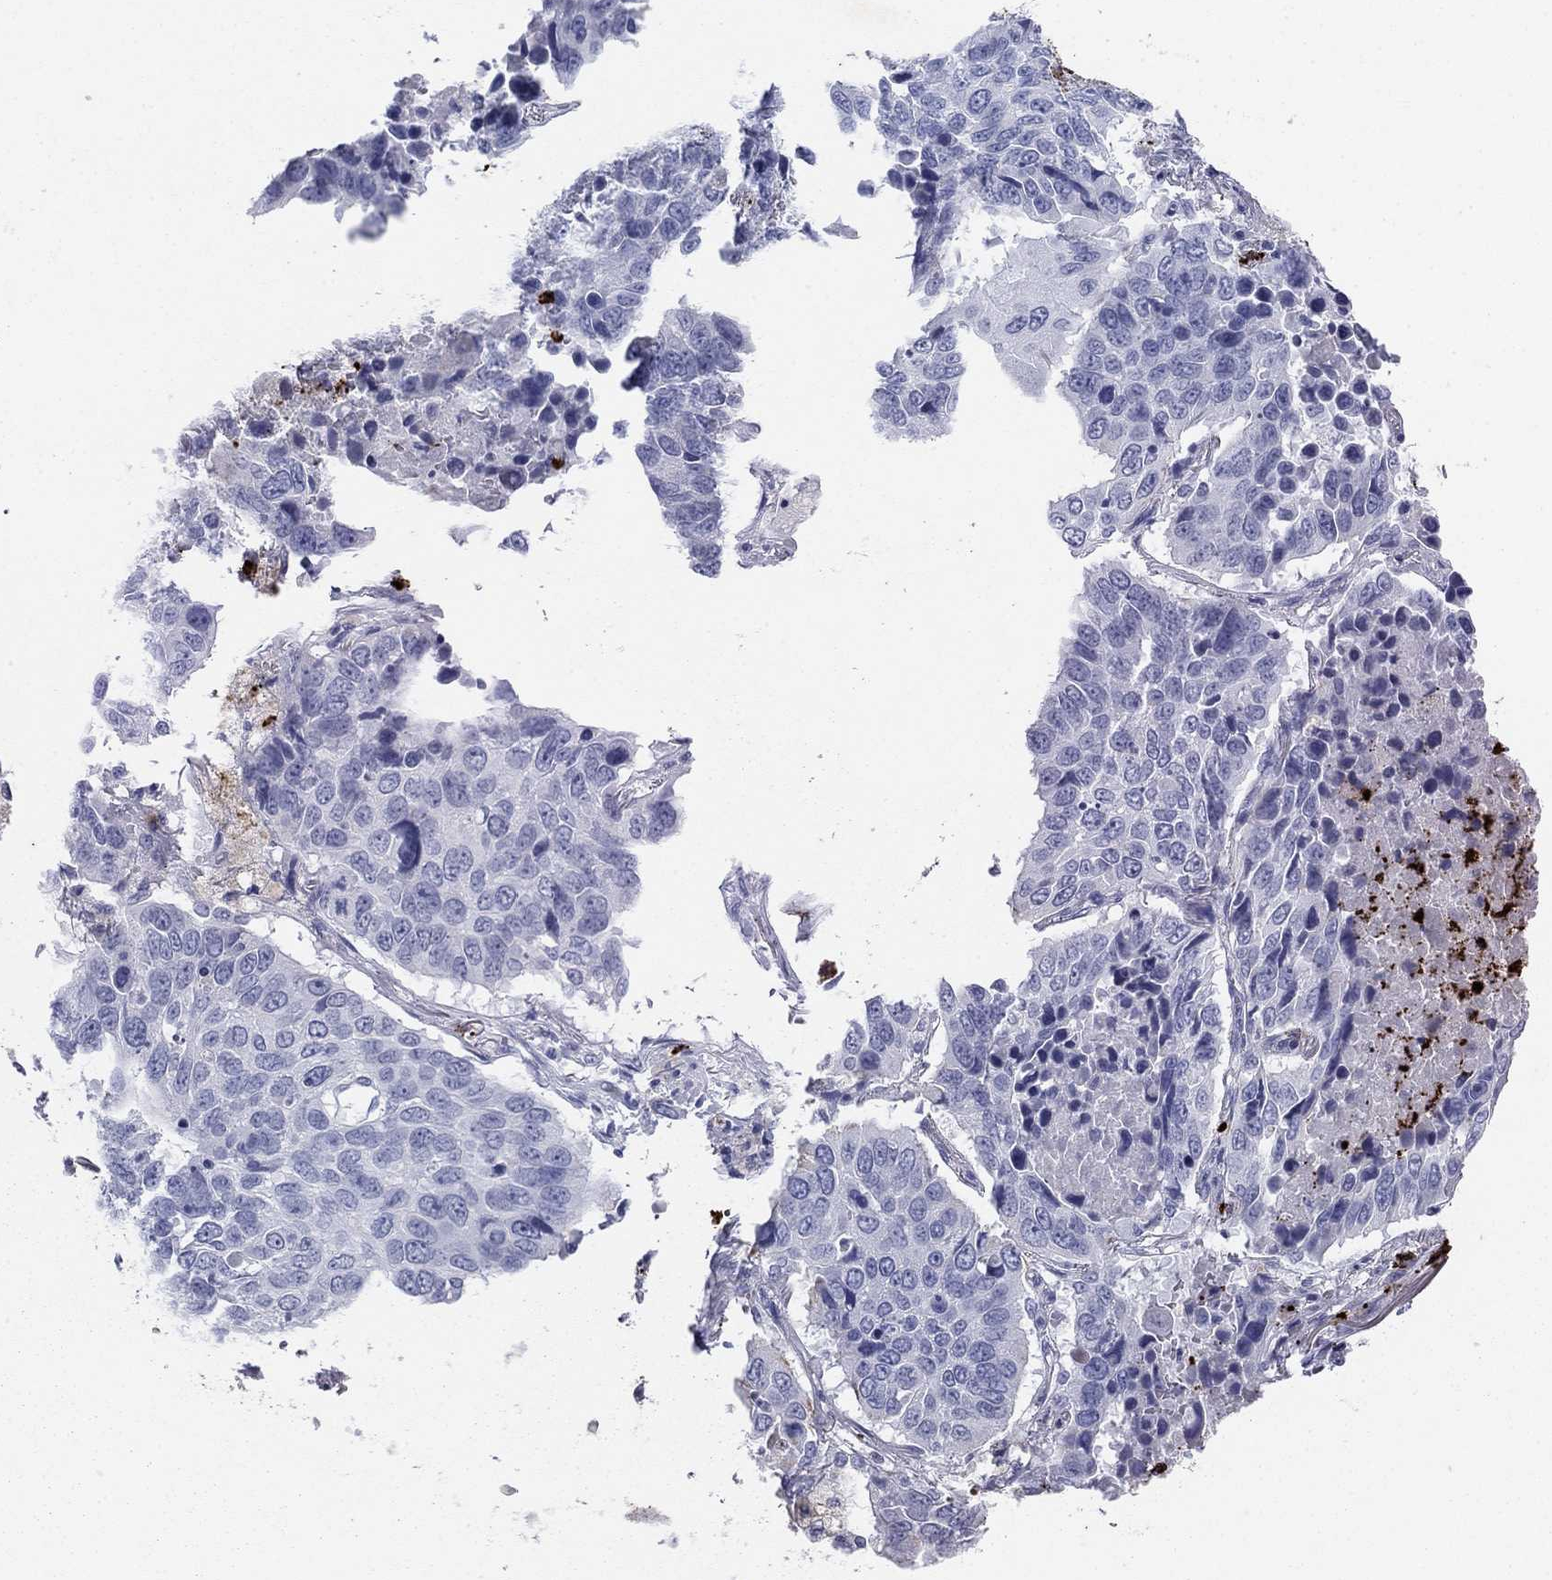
{"staining": {"intensity": "negative", "quantity": "none", "location": "none"}, "tissue": "lung cancer", "cell_type": "Tumor cells", "image_type": "cancer", "snomed": [{"axis": "morphology", "description": "Normal tissue, NOS"}, {"axis": "morphology", "description": "Squamous cell carcinoma, NOS"}, {"axis": "topography", "description": "Bronchus"}, {"axis": "topography", "description": "Lung"}], "caption": "Tumor cells are negative for protein expression in human squamous cell carcinoma (lung).", "gene": "AZU1", "patient": {"sex": "male", "age": 64}}